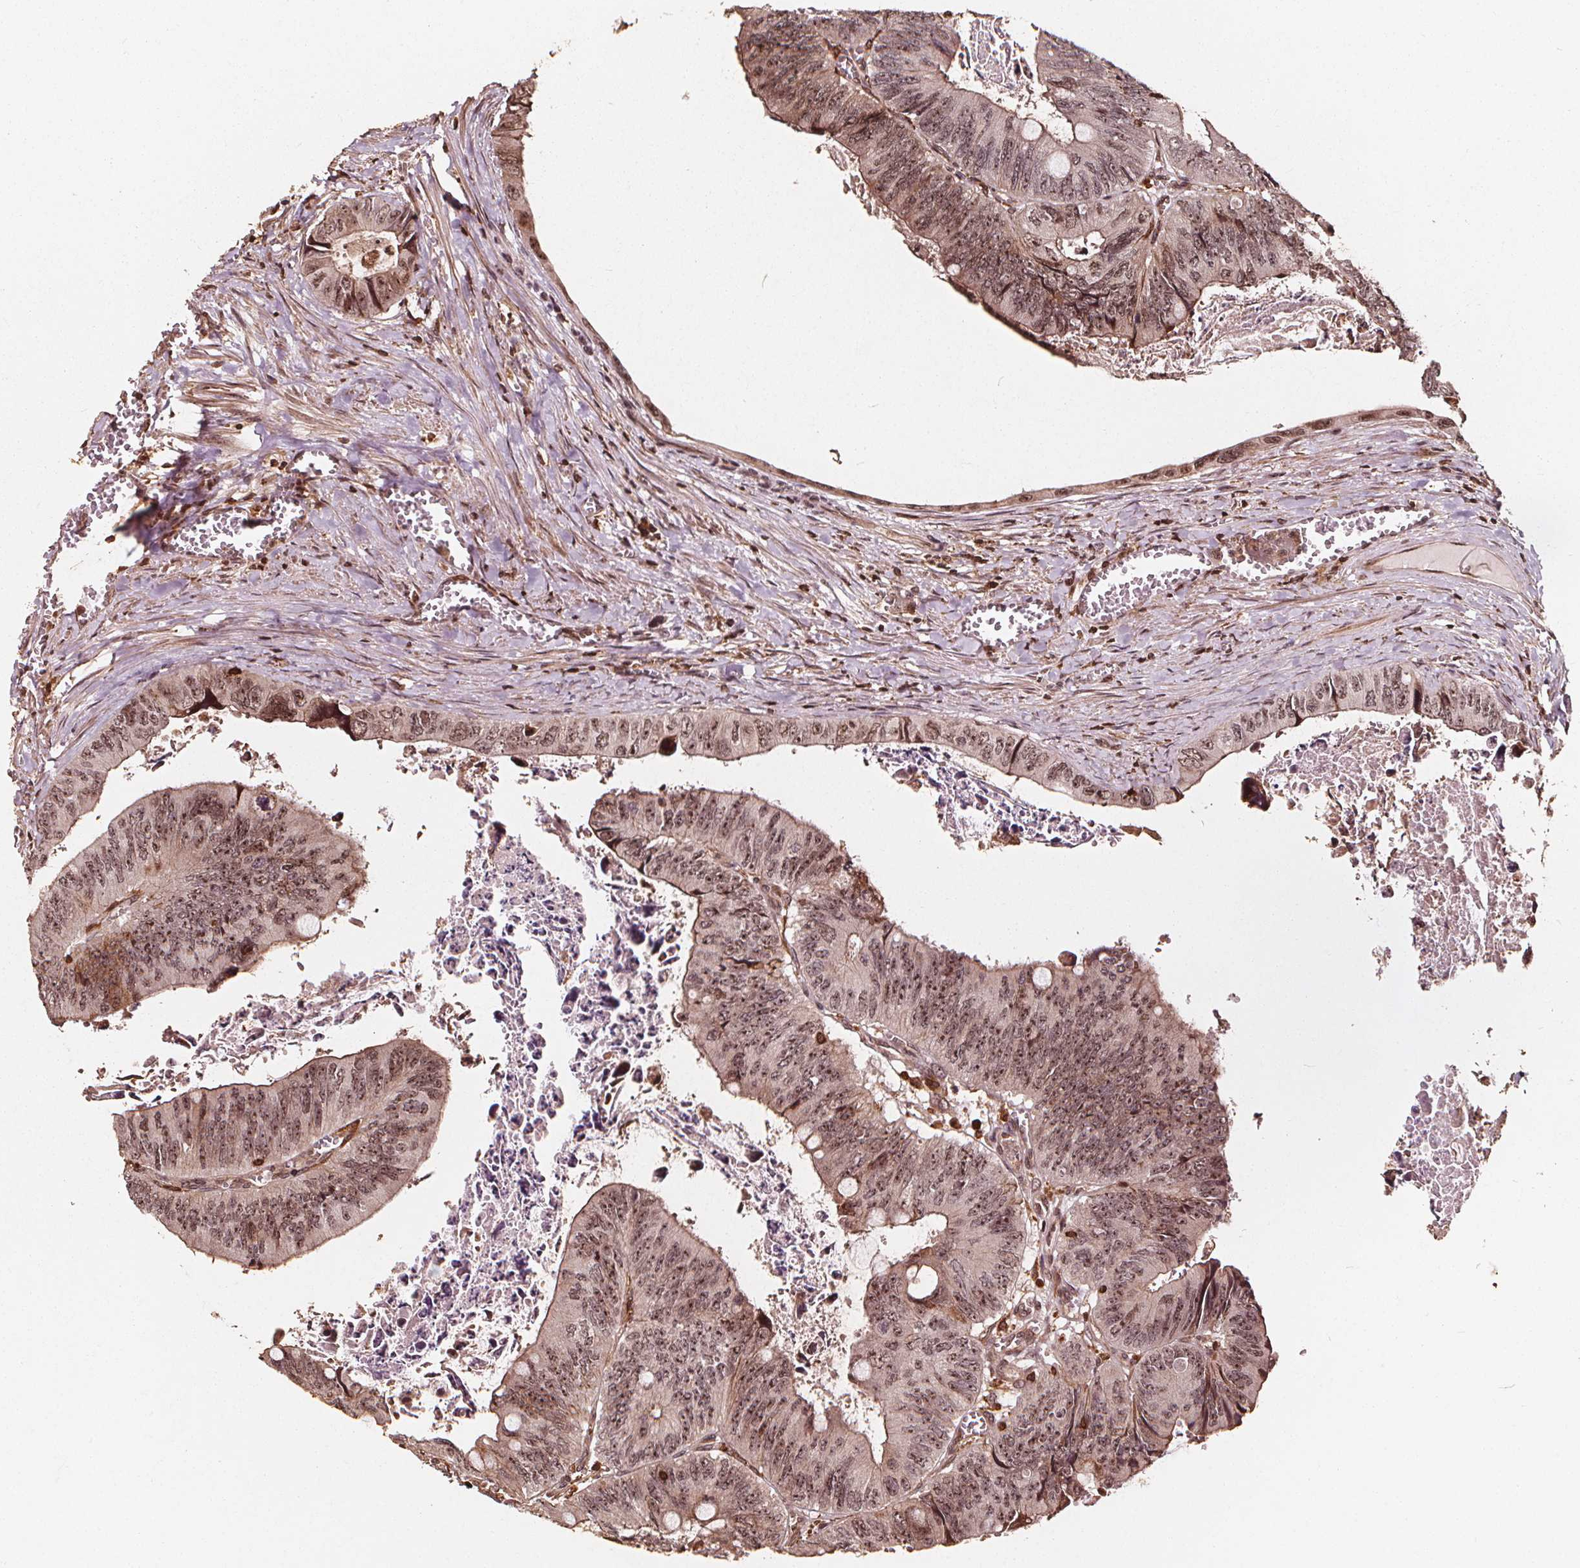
{"staining": {"intensity": "moderate", "quantity": ">75%", "location": "cytoplasmic/membranous,nuclear"}, "tissue": "colorectal cancer", "cell_type": "Tumor cells", "image_type": "cancer", "snomed": [{"axis": "morphology", "description": "Adenocarcinoma, NOS"}, {"axis": "topography", "description": "Colon"}], "caption": "Colorectal cancer (adenocarcinoma) was stained to show a protein in brown. There is medium levels of moderate cytoplasmic/membranous and nuclear staining in about >75% of tumor cells.", "gene": "EXOSC9", "patient": {"sex": "female", "age": 84}}